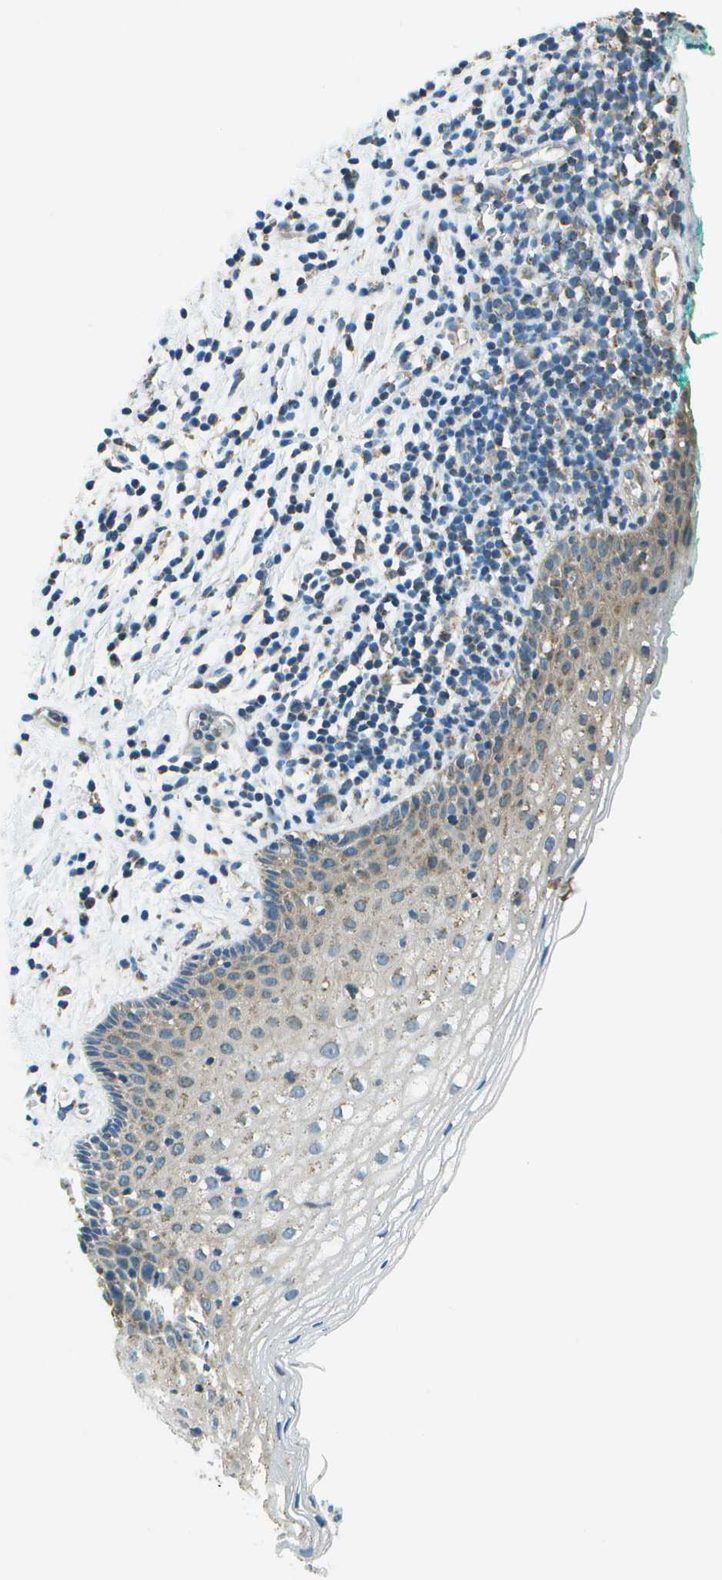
{"staining": {"intensity": "weak", "quantity": "<25%", "location": "cytoplasmic/membranous"}, "tissue": "vagina", "cell_type": "Squamous epithelial cells", "image_type": "normal", "snomed": [{"axis": "morphology", "description": "Normal tissue, NOS"}, {"axis": "topography", "description": "Vagina"}], "caption": "The immunohistochemistry histopathology image has no significant positivity in squamous epithelial cells of vagina.", "gene": "TMEM51", "patient": {"sex": "female", "age": 44}}